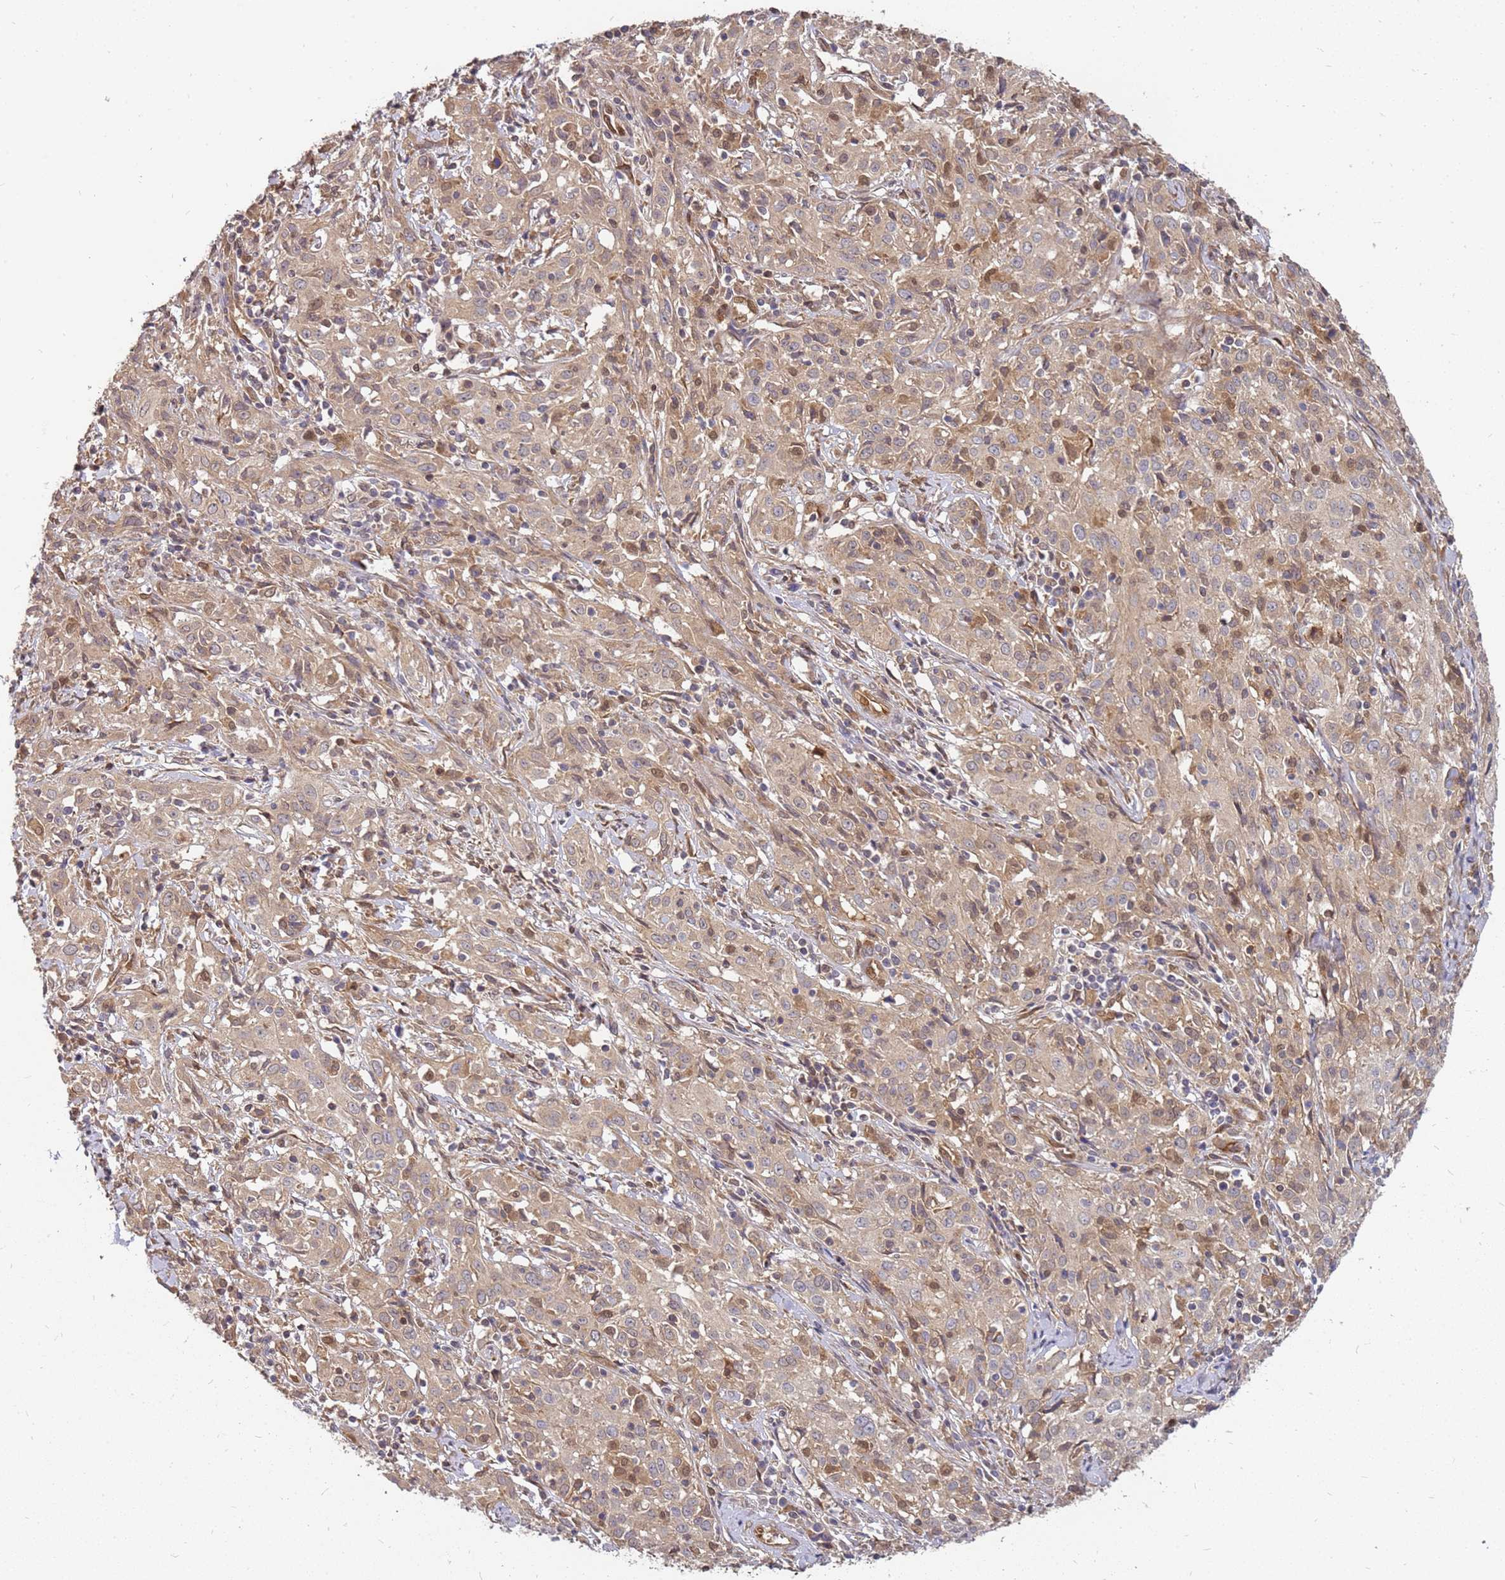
{"staining": {"intensity": "moderate", "quantity": ">75%", "location": "cytoplasmic/membranous"}, "tissue": "cervical cancer", "cell_type": "Tumor cells", "image_type": "cancer", "snomed": [{"axis": "morphology", "description": "Squamous cell carcinoma, NOS"}, {"axis": "topography", "description": "Cervix"}], "caption": "IHC (DAB) staining of cervical squamous cell carcinoma shows moderate cytoplasmic/membranous protein expression in about >75% of tumor cells. Nuclei are stained in blue.", "gene": "NUDT14", "patient": {"sex": "female", "age": 57}}